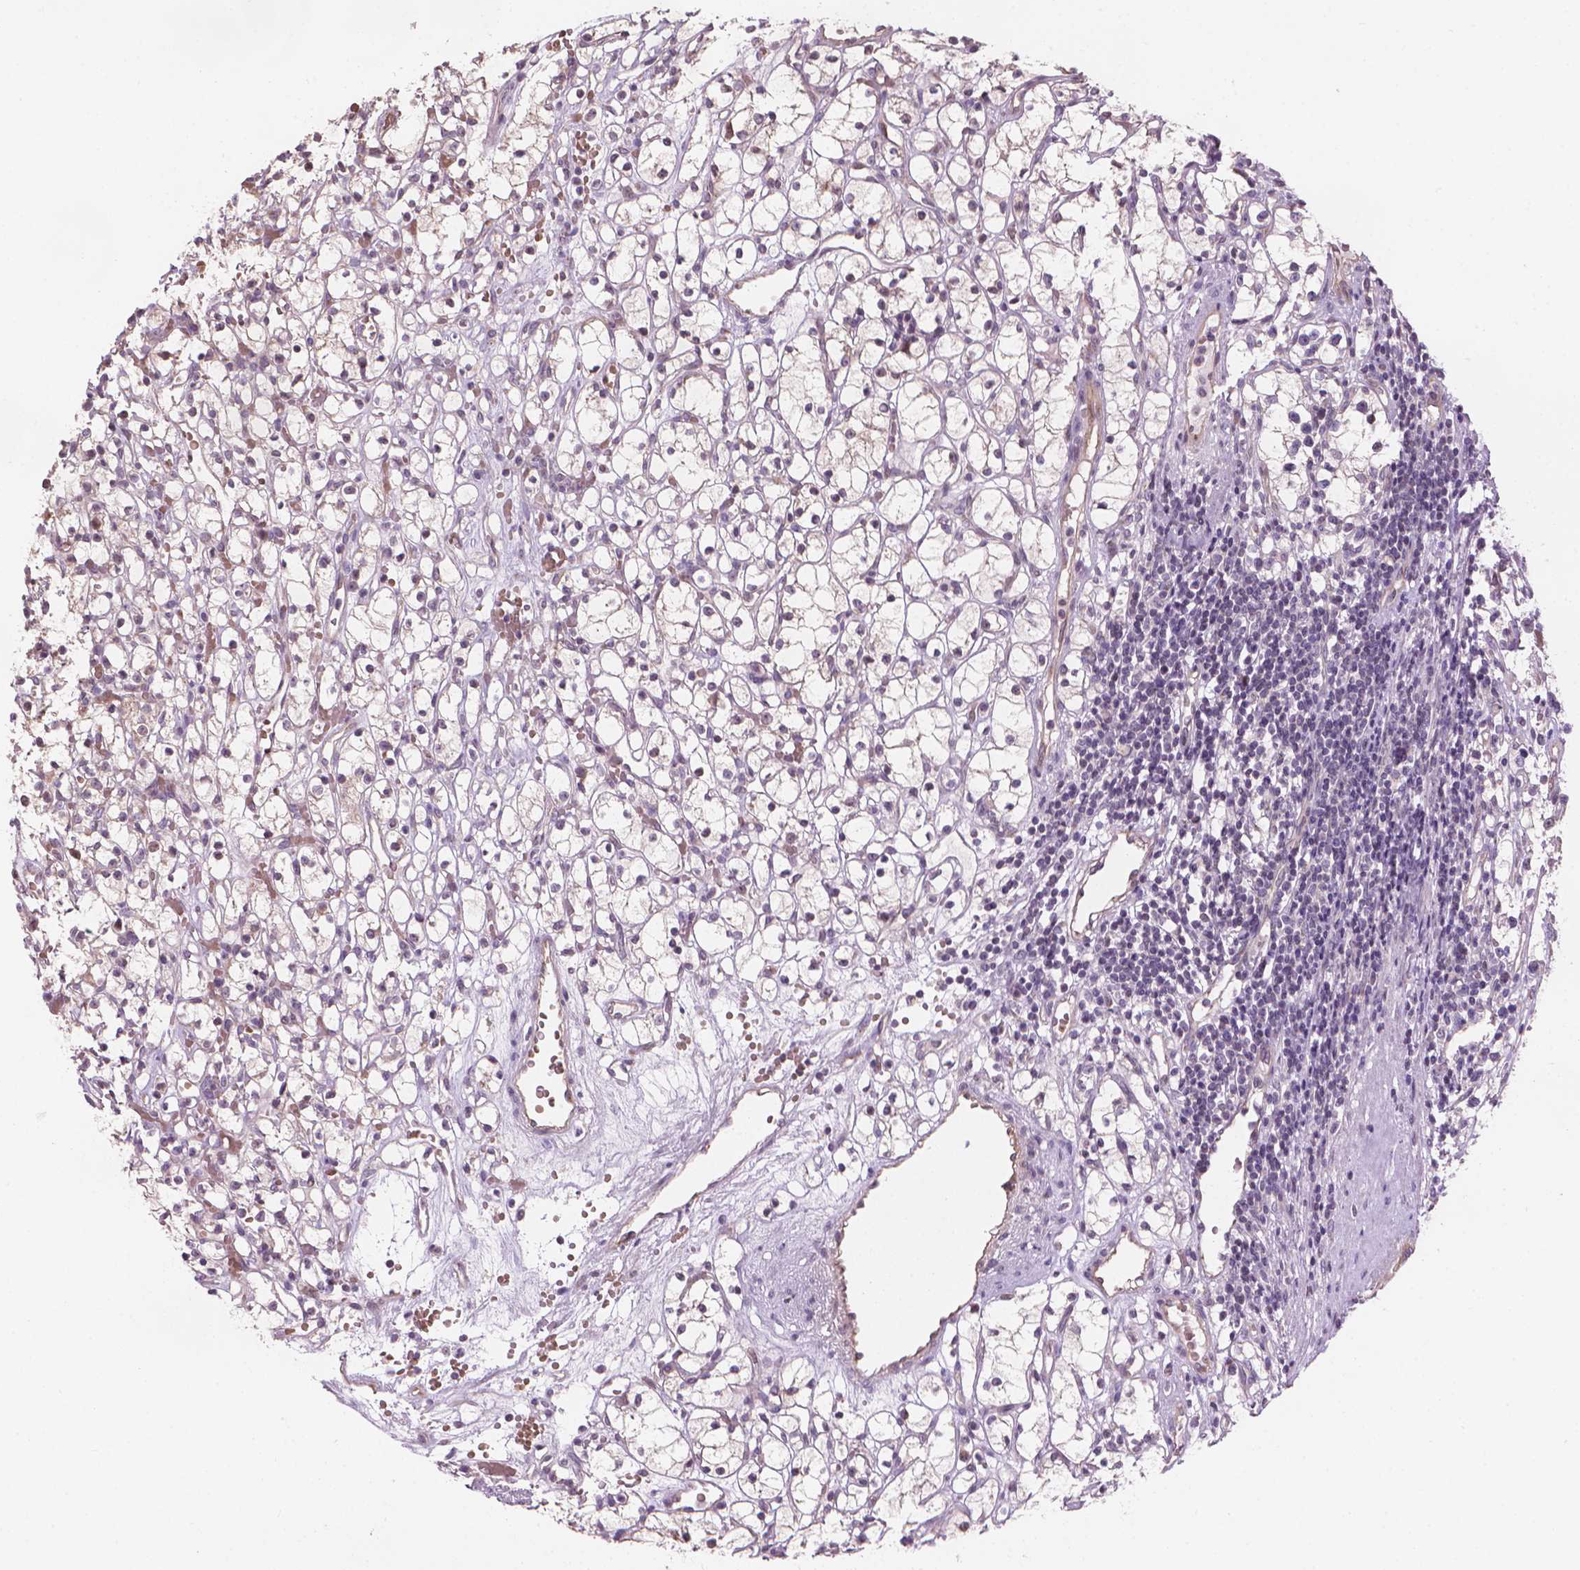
{"staining": {"intensity": "weak", "quantity": "<25%", "location": "nuclear"}, "tissue": "renal cancer", "cell_type": "Tumor cells", "image_type": "cancer", "snomed": [{"axis": "morphology", "description": "Adenocarcinoma, NOS"}, {"axis": "topography", "description": "Kidney"}], "caption": "There is no significant staining in tumor cells of renal cancer. (Immunohistochemistry (ihc), brightfield microscopy, high magnification).", "gene": "IFFO1", "patient": {"sex": "female", "age": 59}}